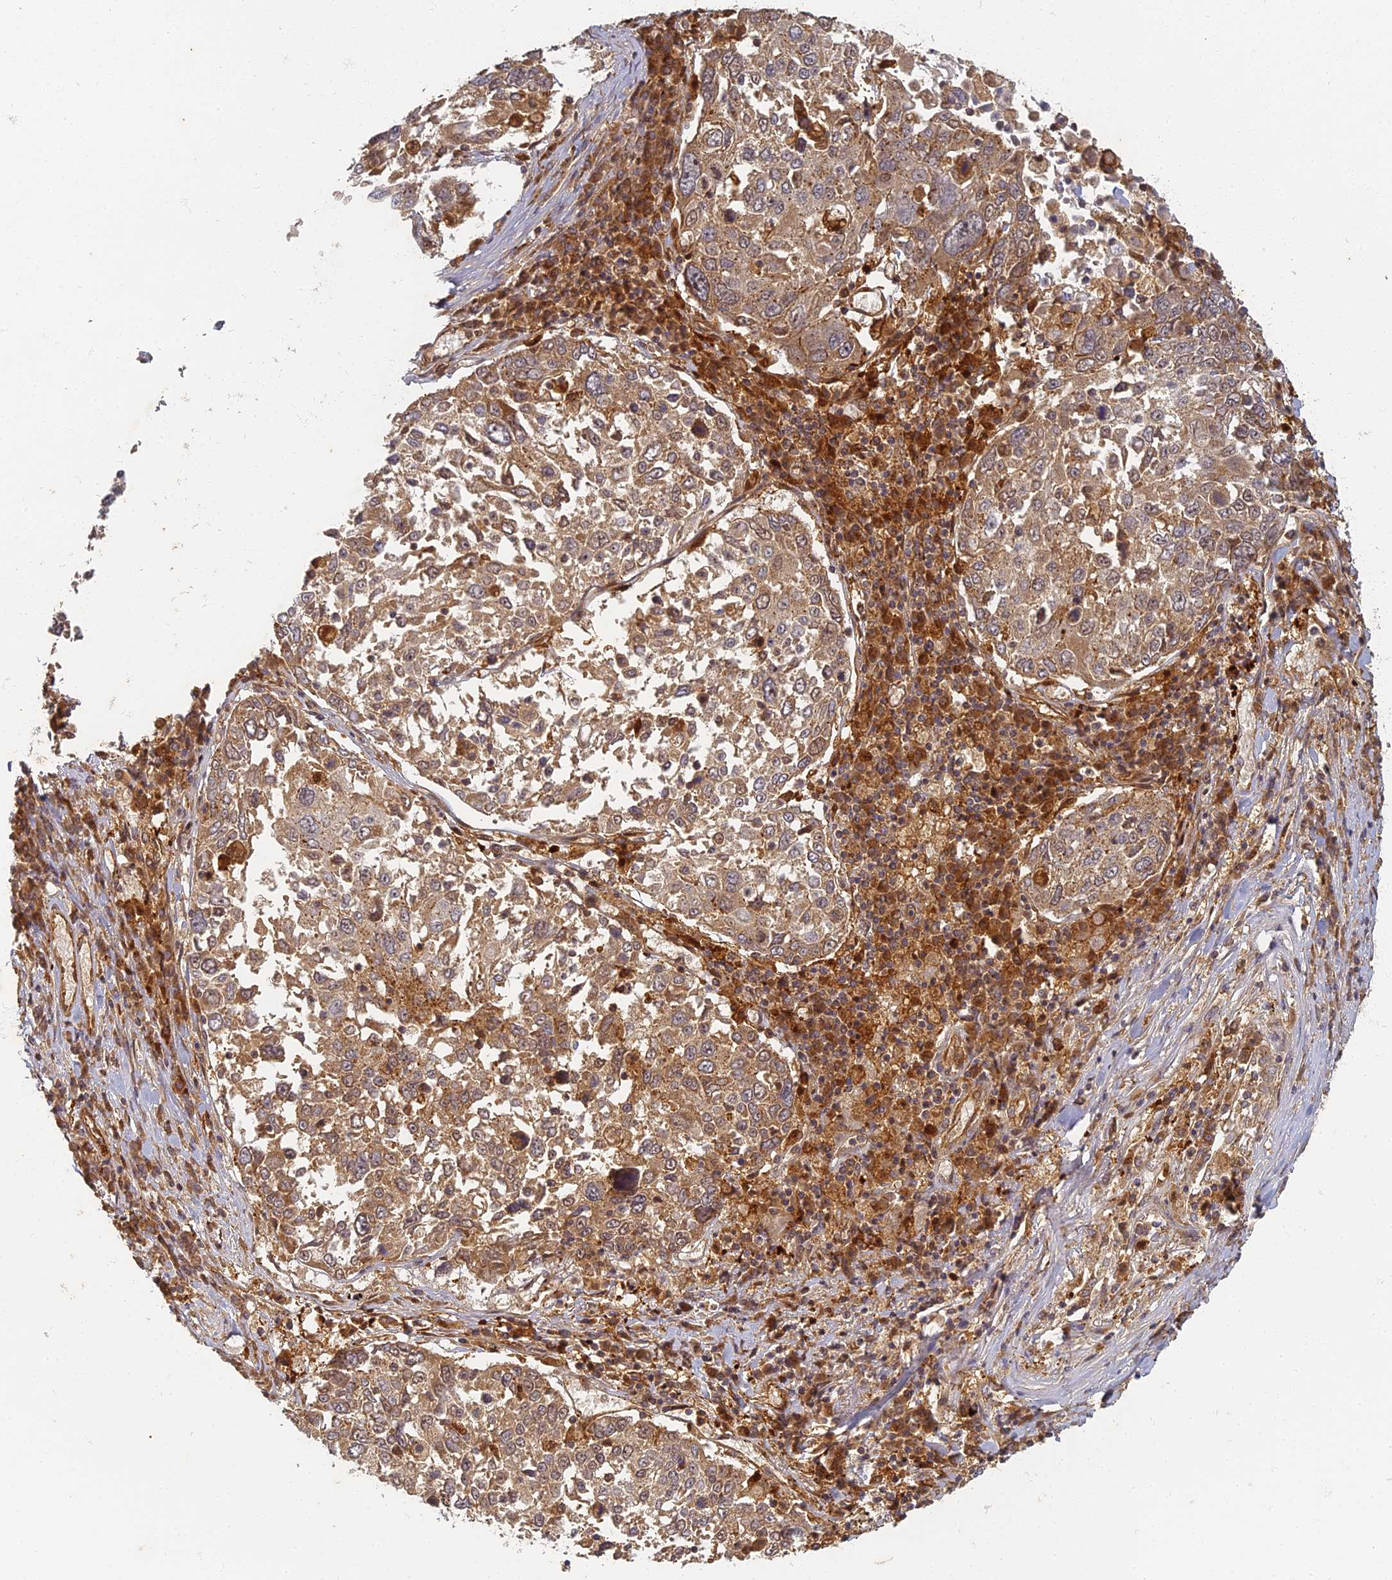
{"staining": {"intensity": "moderate", "quantity": ">75%", "location": "cytoplasmic/membranous"}, "tissue": "lung cancer", "cell_type": "Tumor cells", "image_type": "cancer", "snomed": [{"axis": "morphology", "description": "Squamous cell carcinoma, NOS"}, {"axis": "topography", "description": "Lung"}], "caption": "The image reveals immunohistochemical staining of lung cancer (squamous cell carcinoma). There is moderate cytoplasmic/membranous positivity is seen in about >75% of tumor cells. (brown staining indicates protein expression, while blue staining denotes nuclei).", "gene": "INO80D", "patient": {"sex": "male", "age": 65}}